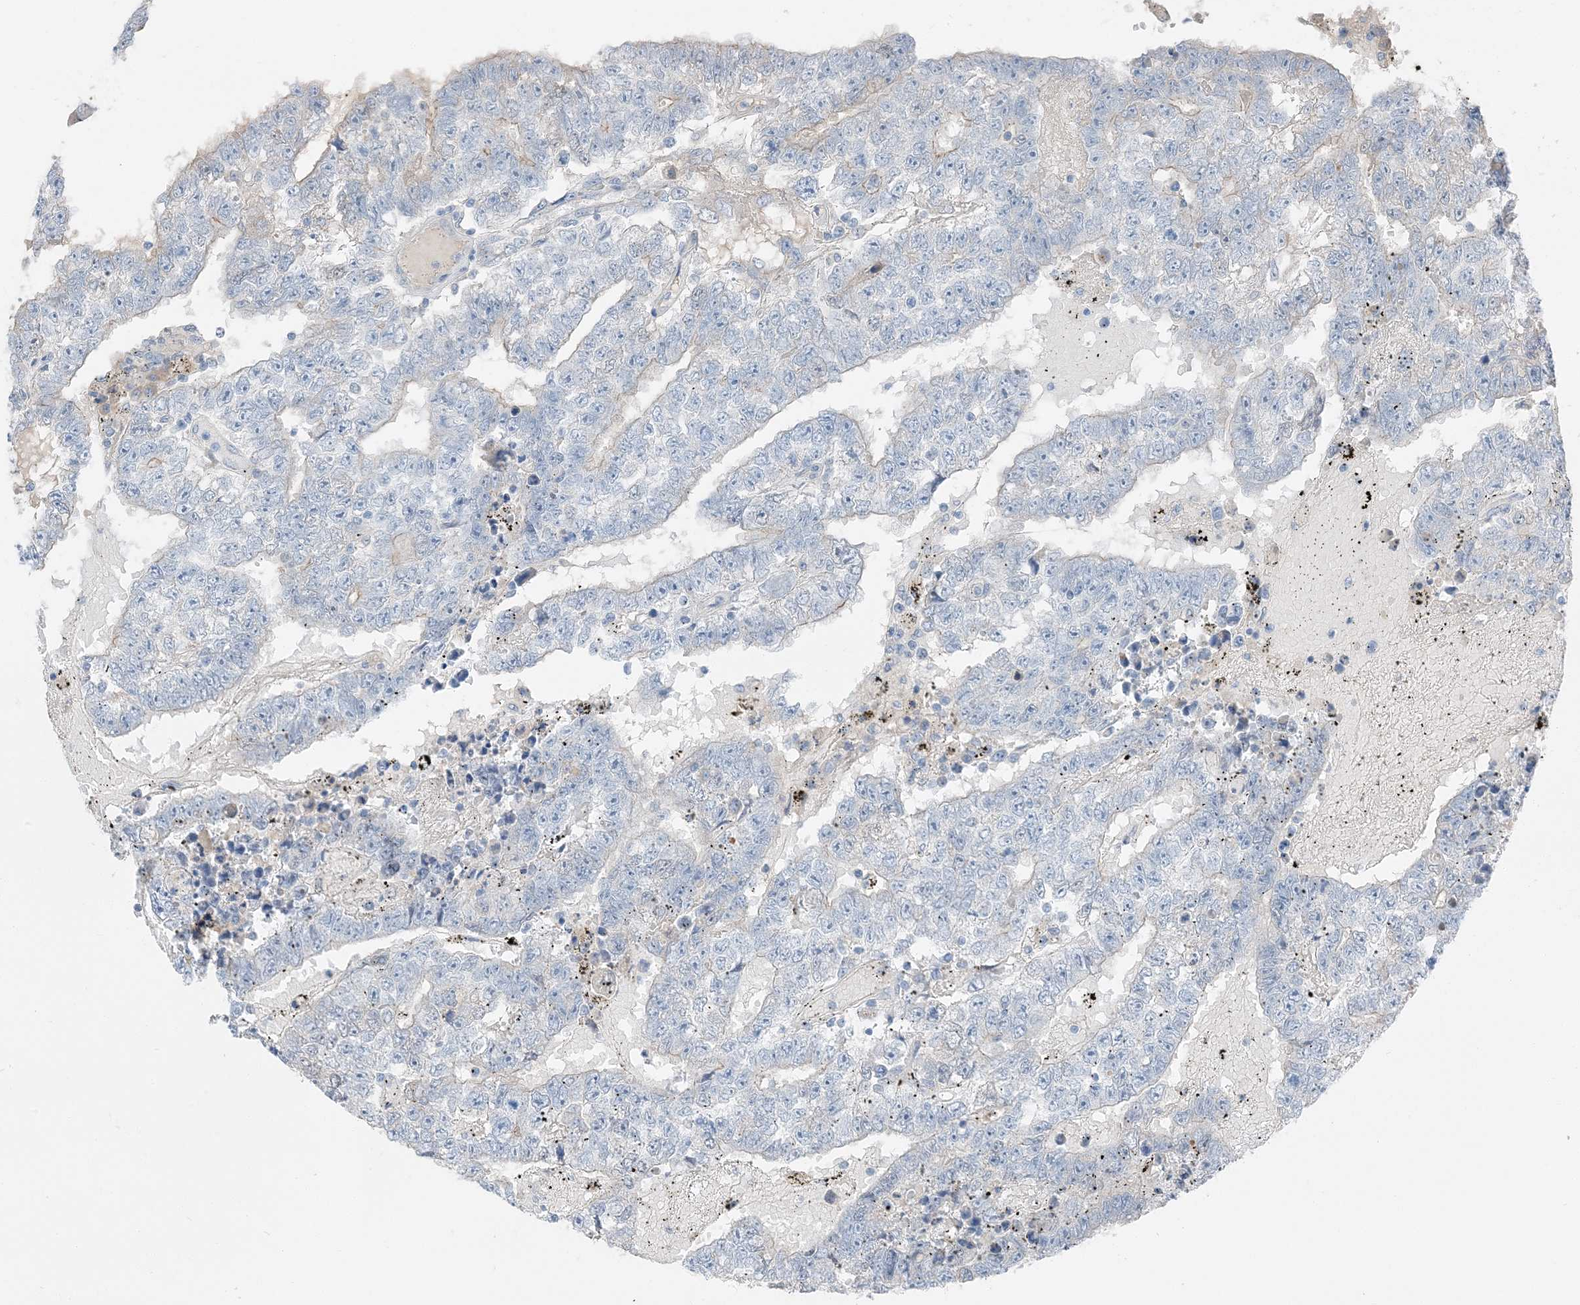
{"staining": {"intensity": "negative", "quantity": "none", "location": "none"}, "tissue": "testis cancer", "cell_type": "Tumor cells", "image_type": "cancer", "snomed": [{"axis": "morphology", "description": "Carcinoma, Embryonal, NOS"}, {"axis": "topography", "description": "Testis"}], "caption": "Tumor cells show no significant positivity in testis cancer.", "gene": "NCOA7", "patient": {"sex": "male", "age": 25}}